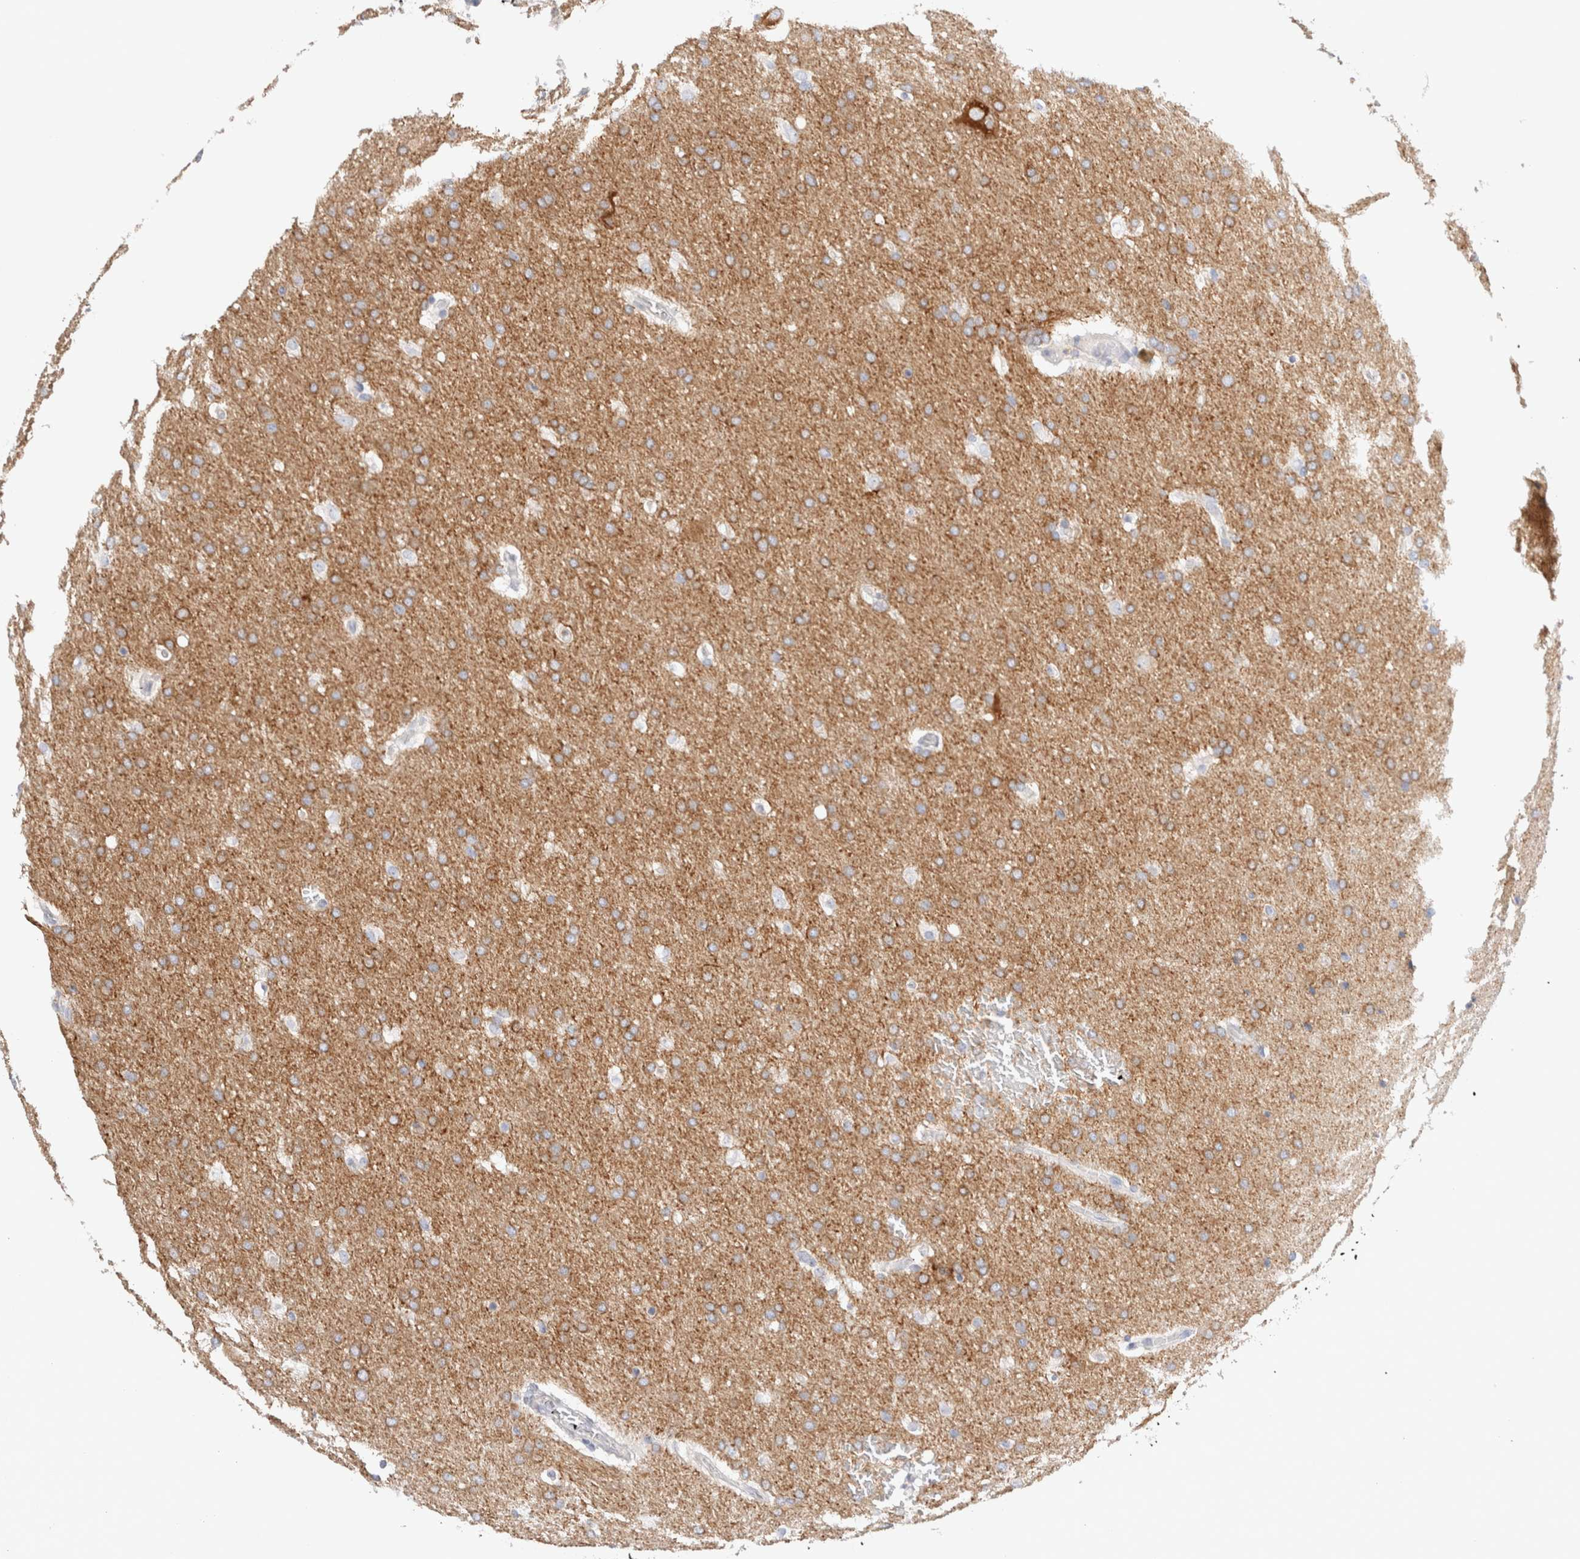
{"staining": {"intensity": "moderate", "quantity": ">75%", "location": "cytoplasmic/membranous"}, "tissue": "glioma", "cell_type": "Tumor cells", "image_type": "cancer", "snomed": [{"axis": "morphology", "description": "Glioma, malignant, Low grade"}, {"axis": "topography", "description": "Brain"}], "caption": "A high-resolution image shows immunohistochemistry staining of malignant low-grade glioma, which shows moderate cytoplasmic/membranous expression in about >75% of tumor cells. (Brightfield microscopy of DAB IHC at high magnification).", "gene": "GADD45G", "patient": {"sex": "female", "age": 37}}